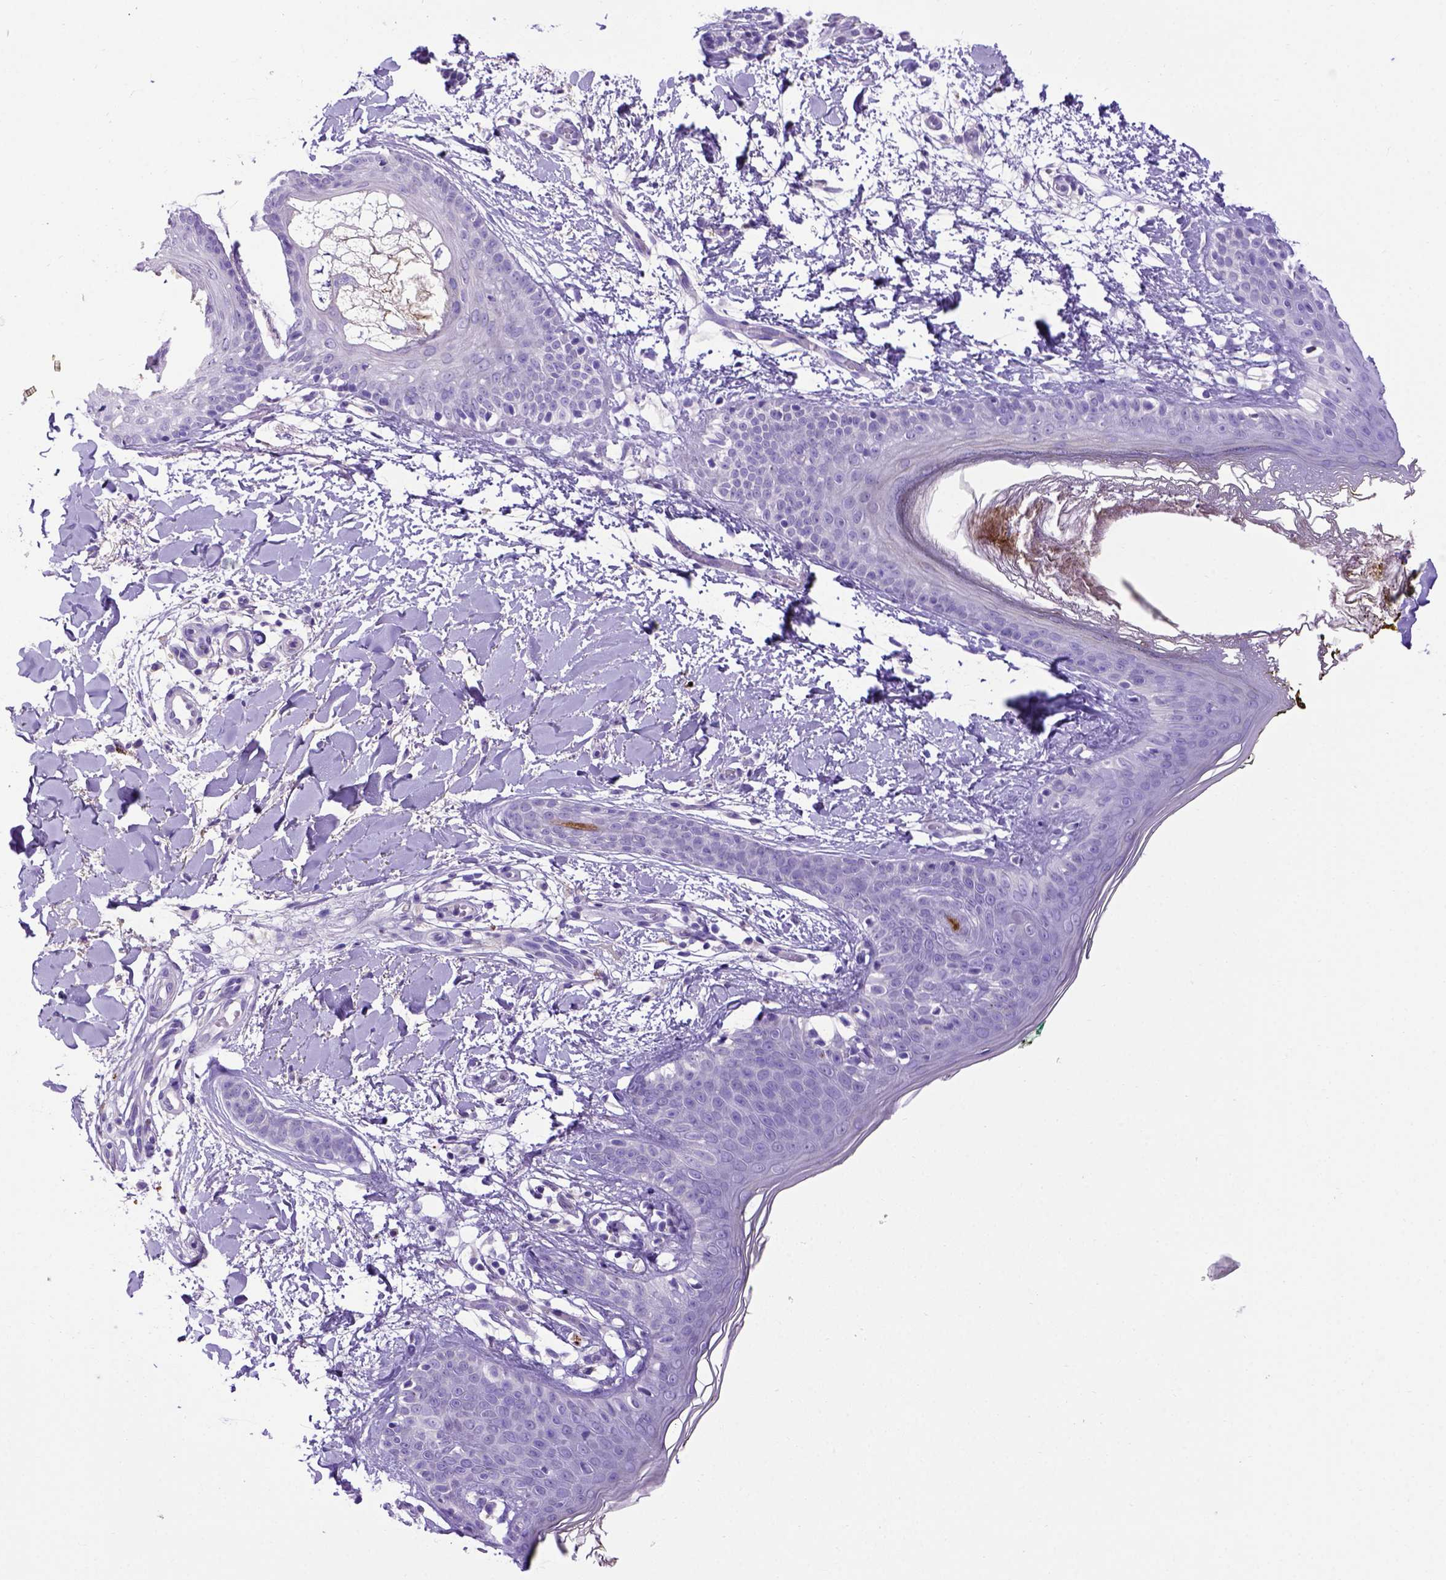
{"staining": {"intensity": "negative", "quantity": "none", "location": "none"}, "tissue": "skin", "cell_type": "Fibroblasts", "image_type": "normal", "snomed": [{"axis": "morphology", "description": "Normal tissue, NOS"}, {"axis": "topography", "description": "Skin"}], "caption": "High magnification brightfield microscopy of unremarkable skin stained with DAB (brown) and counterstained with hematoxylin (blue): fibroblasts show no significant staining.", "gene": "ADAM12", "patient": {"sex": "female", "age": 34}}